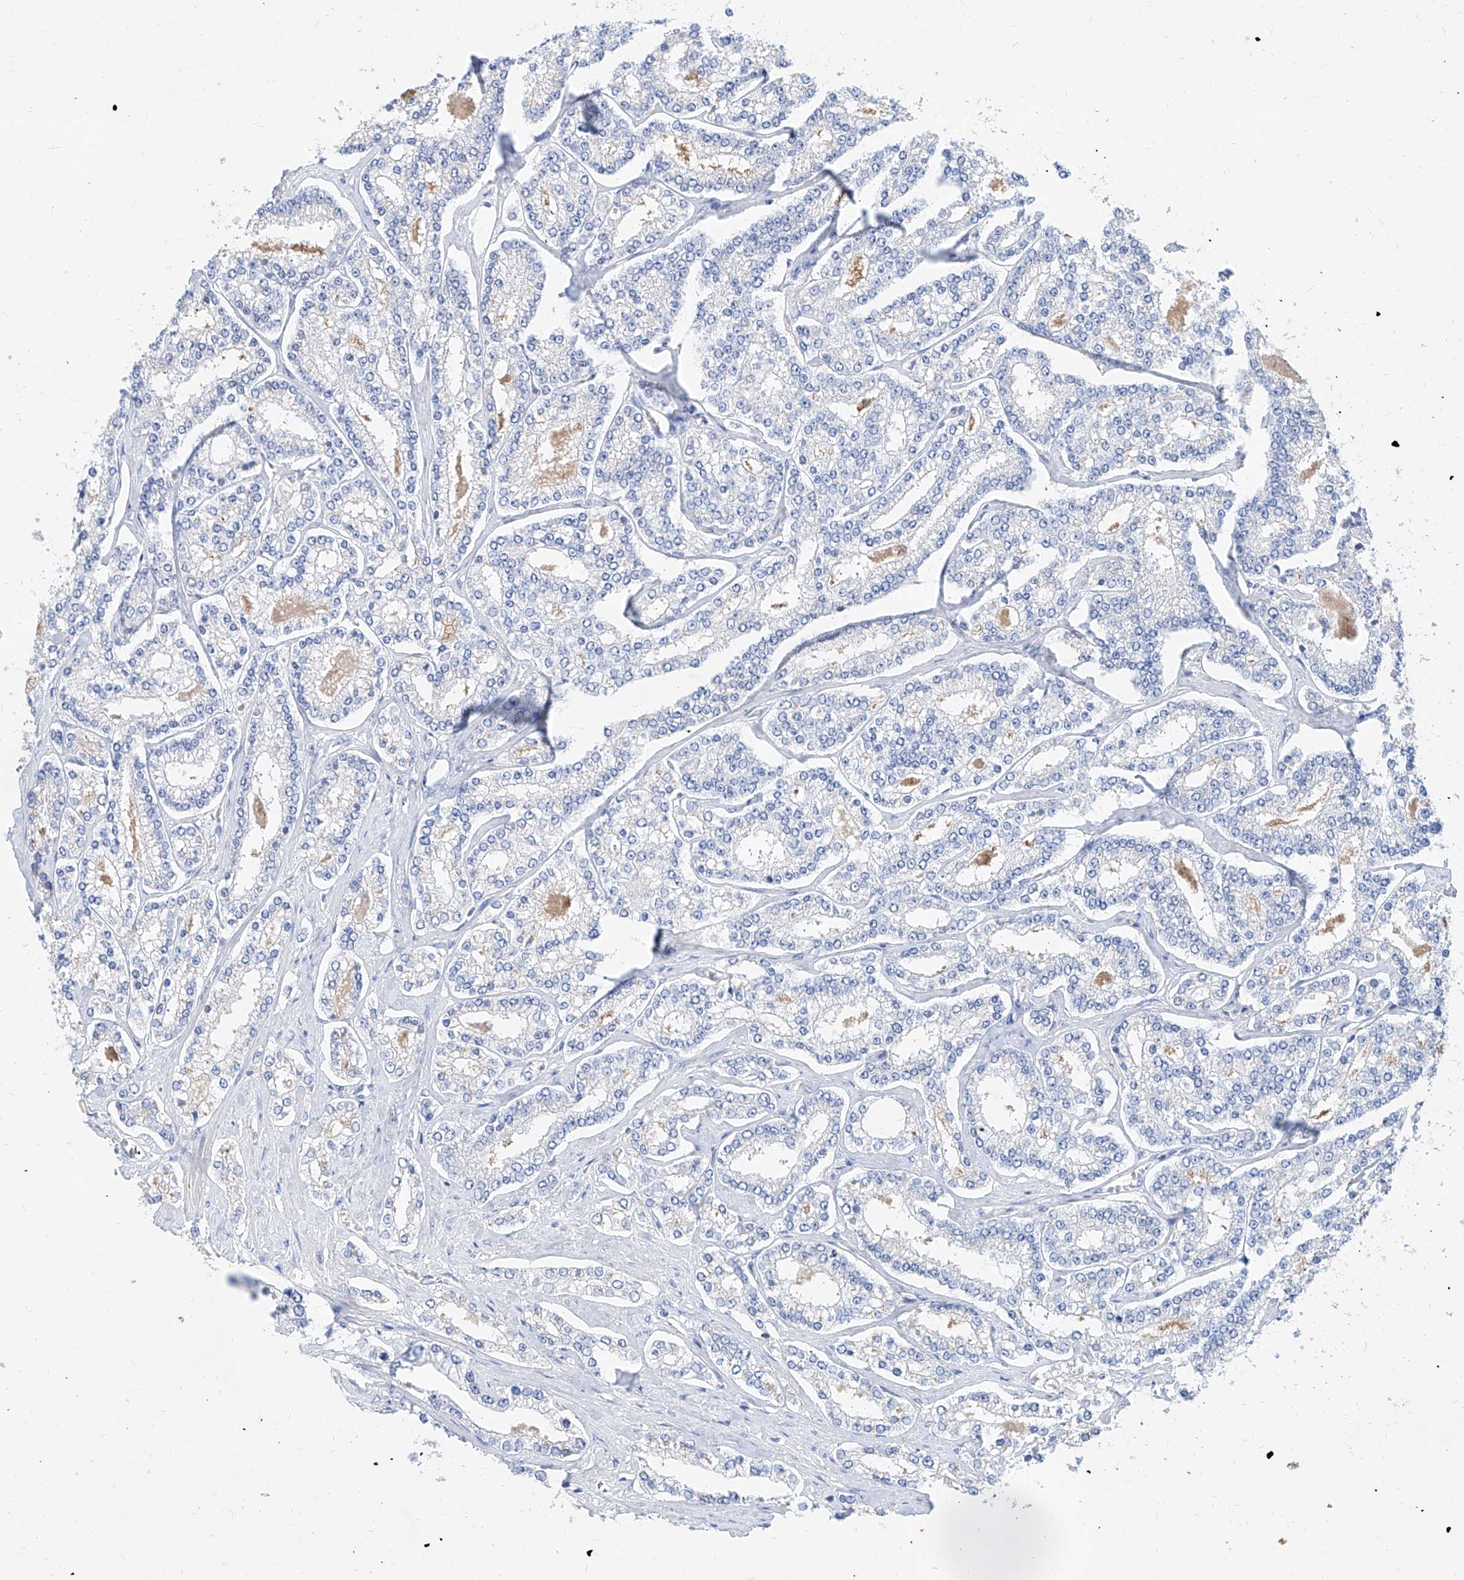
{"staining": {"intensity": "negative", "quantity": "none", "location": "none"}, "tissue": "prostate cancer", "cell_type": "Tumor cells", "image_type": "cancer", "snomed": [{"axis": "morphology", "description": "Normal tissue, NOS"}, {"axis": "morphology", "description": "Adenocarcinoma, High grade"}, {"axis": "topography", "description": "Prostate"}], "caption": "High magnification brightfield microscopy of adenocarcinoma (high-grade) (prostate) stained with DAB (brown) and counterstained with hematoxylin (blue): tumor cells show no significant staining.", "gene": "SLC25A29", "patient": {"sex": "male", "age": 83}}